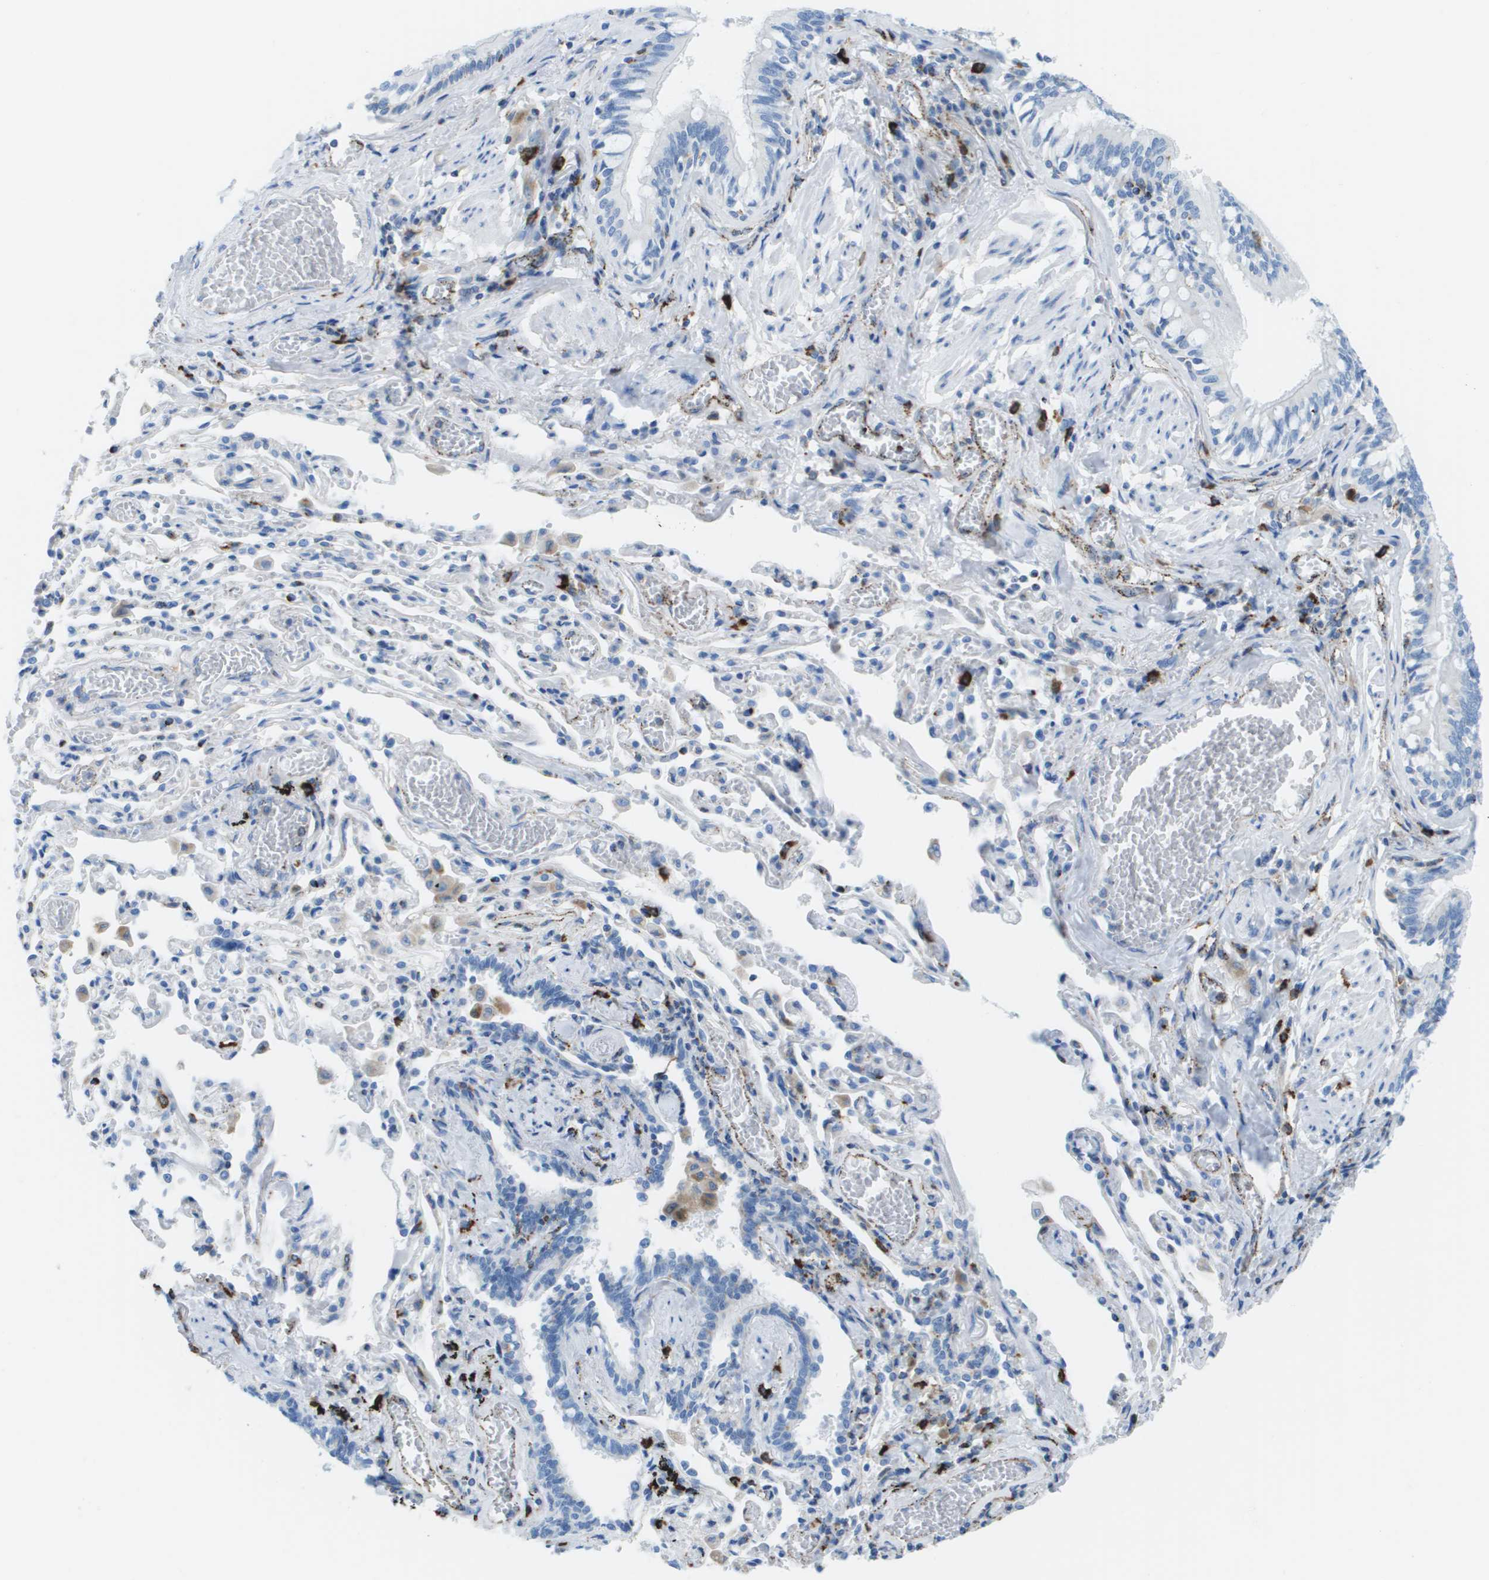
{"staining": {"intensity": "negative", "quantity": "none", "location": "none"}, "tissue": "bronchus", "cell_type": "Respiratory epithelial cells", "image_type": "normal", "snomed": [{"axis": "morphology", "description": "Normal tissue, NOS"}, {"axis": "morphology", "description": "Inflammation, NOS"}, {"axis": "topography", "description": "Cartilage tissue"}, {"axis": "topography", "description": "Lung"}], "caption": "Immunohistochemistry of benign bronchus shows no staining in respiratory epithelial cells.", "gene": "PRCP", "patient": {"sex": "male", "age": 71}}